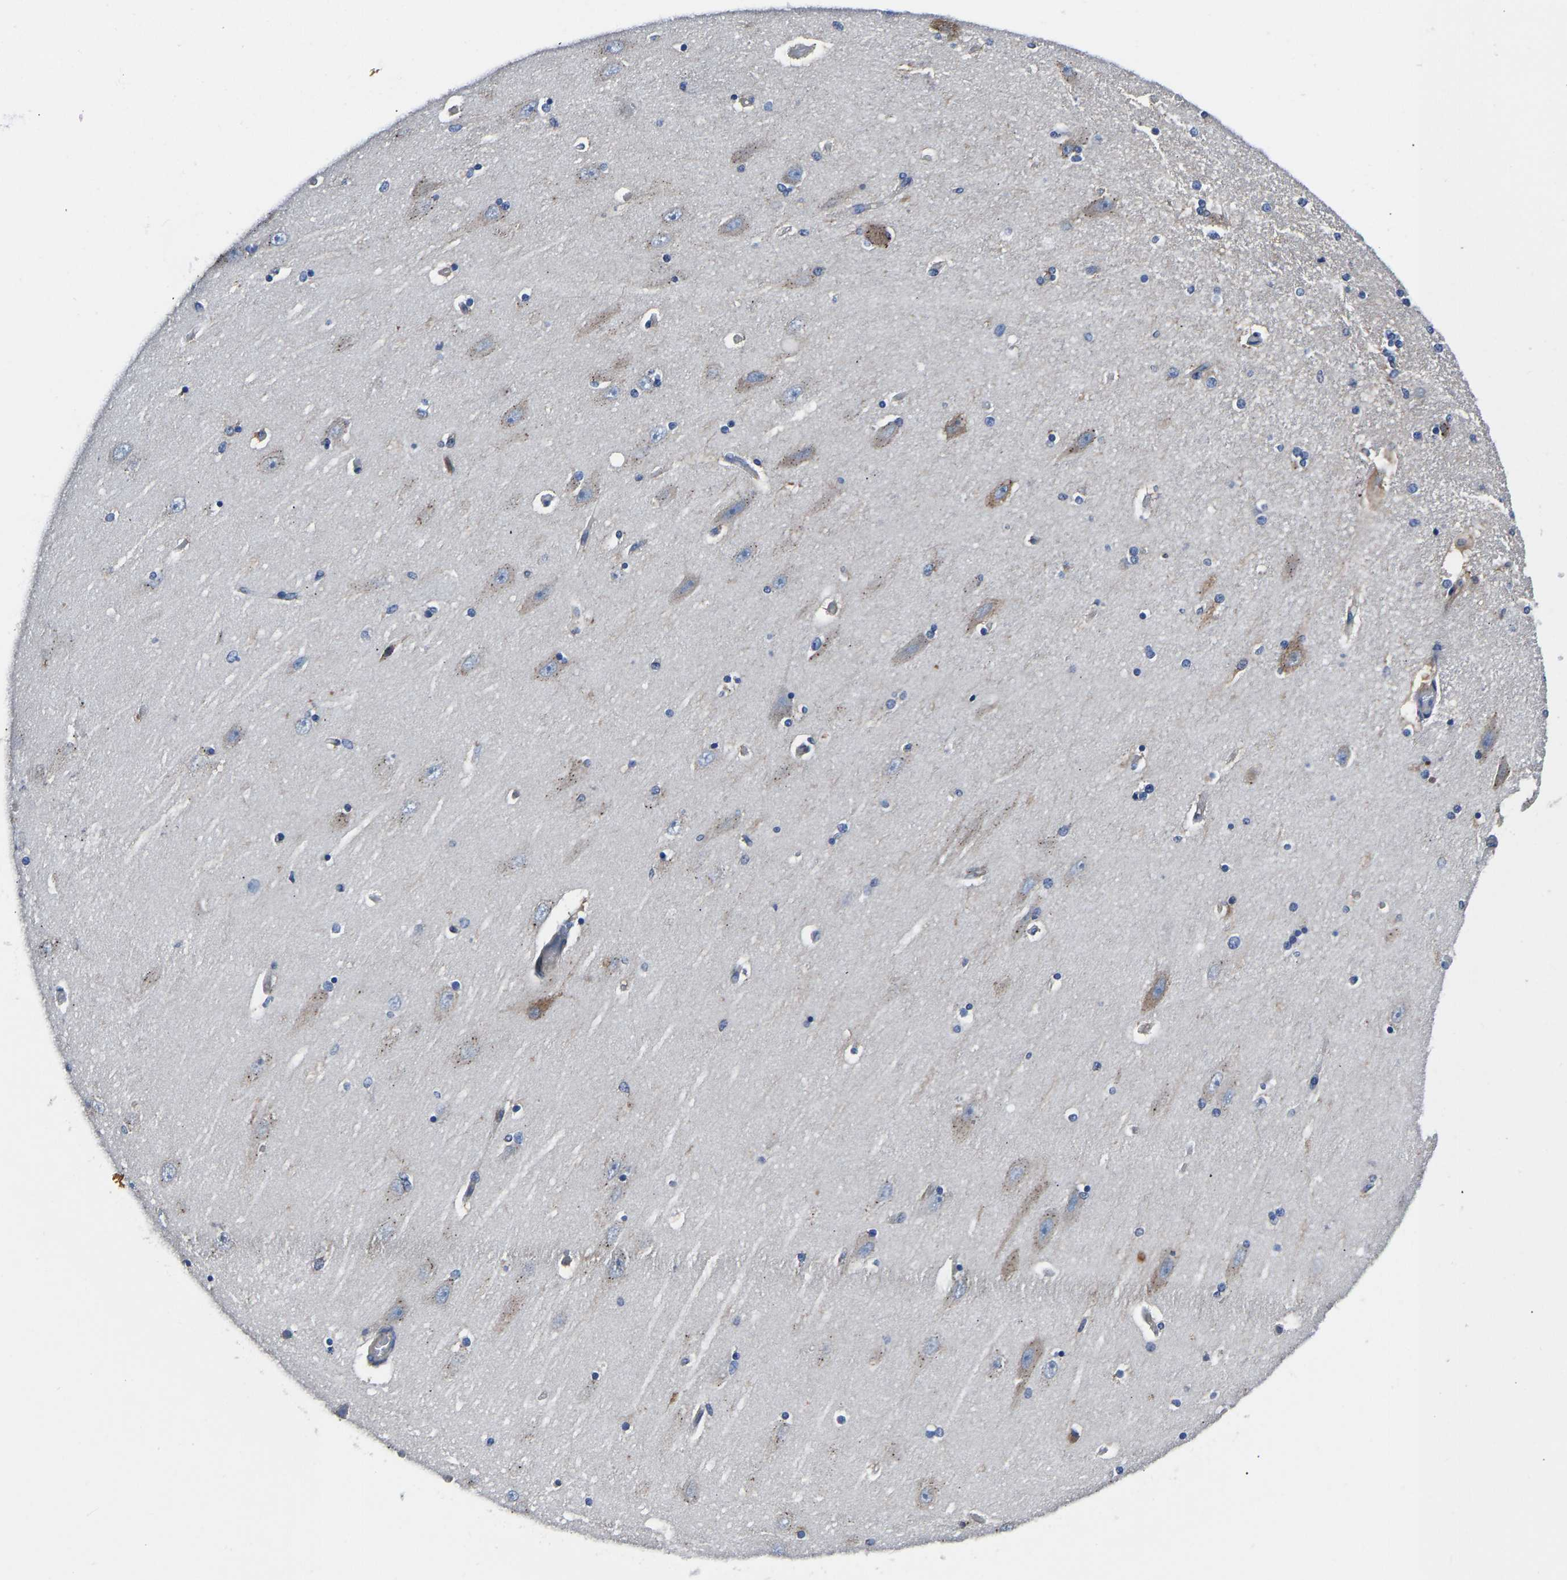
{"staining": {"intensity": "negative", "quantity": "none", "location": "none"}, "tissue": "hippocampus", "cell_type": "Glial cells", "image_type": "normal", "snomed": [{"axis": "morphology", "description": "Normal tissue, NOS"}, {"axis": "topography", "description": "Hippocampus"}], "caption": "Glial cells show no significant staining in normal hippocampus. Brightfield microscopy of IHC stained with DAB (brown) and hematoxylin (blue), captured at high magnification.", "gene": "PRKAR1A", "patient": {"sex": "female", "age": 54}}